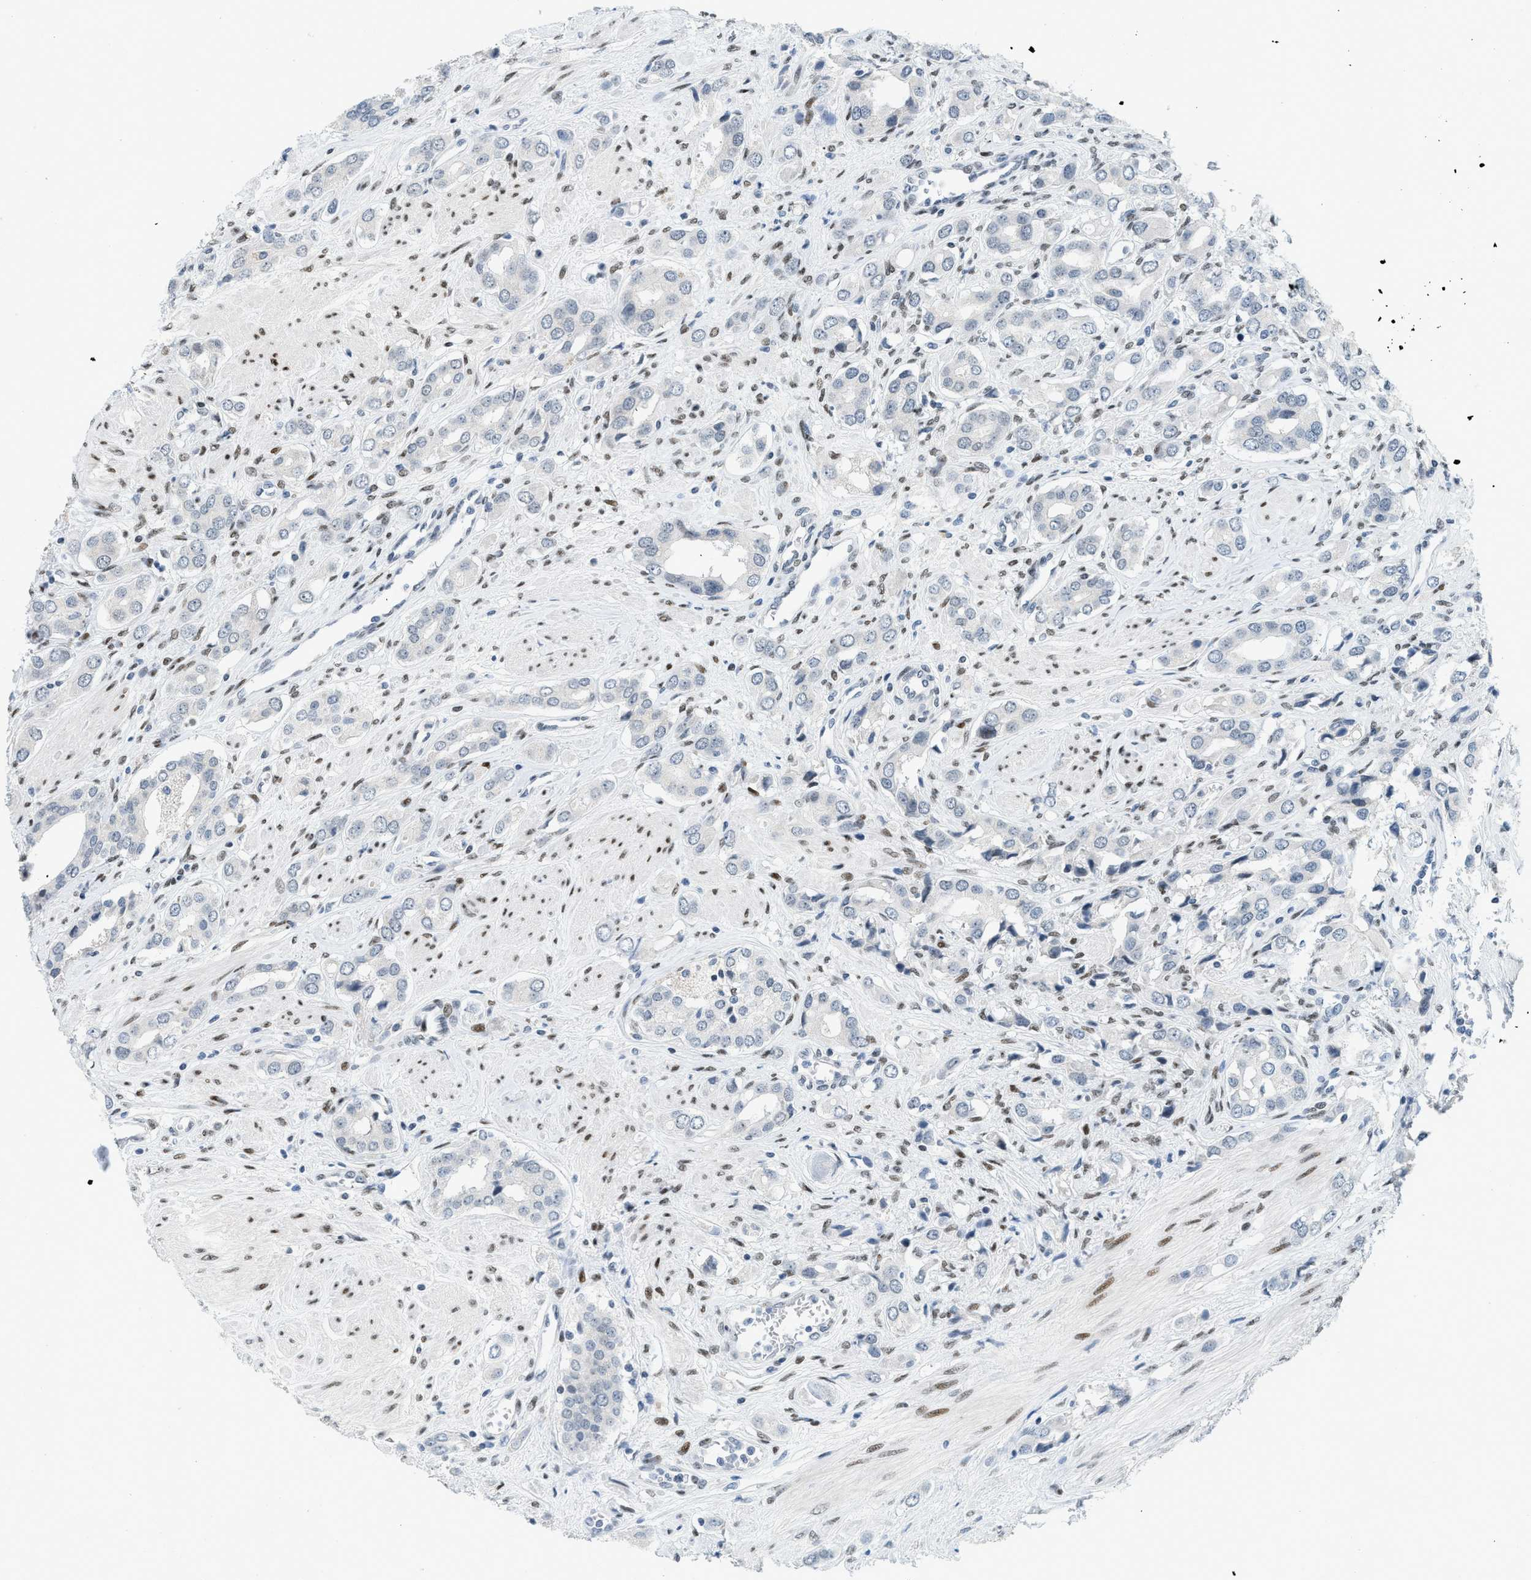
{"staining": {"intensity": "negative", "quantity": "none", "location": "none"}, "tissue": "prostate cancer", "cell_type": "Tumor cells", "image_type": "cancer", "snomed": [{"axis": "morphology", "description": "Adenocarcinoma, High grade"}, {"axis": "topography", "description": "Prostate"}], "caption": "This is a histopathology image of immunohistochemistry (IHC) staining of prostate adenocarcinoma (high-grade), which shows no staining in tumor cells. Nuclei are stained in blue.", "gene": "PBX1", "patient": {"sex": "male", "age": 52}}